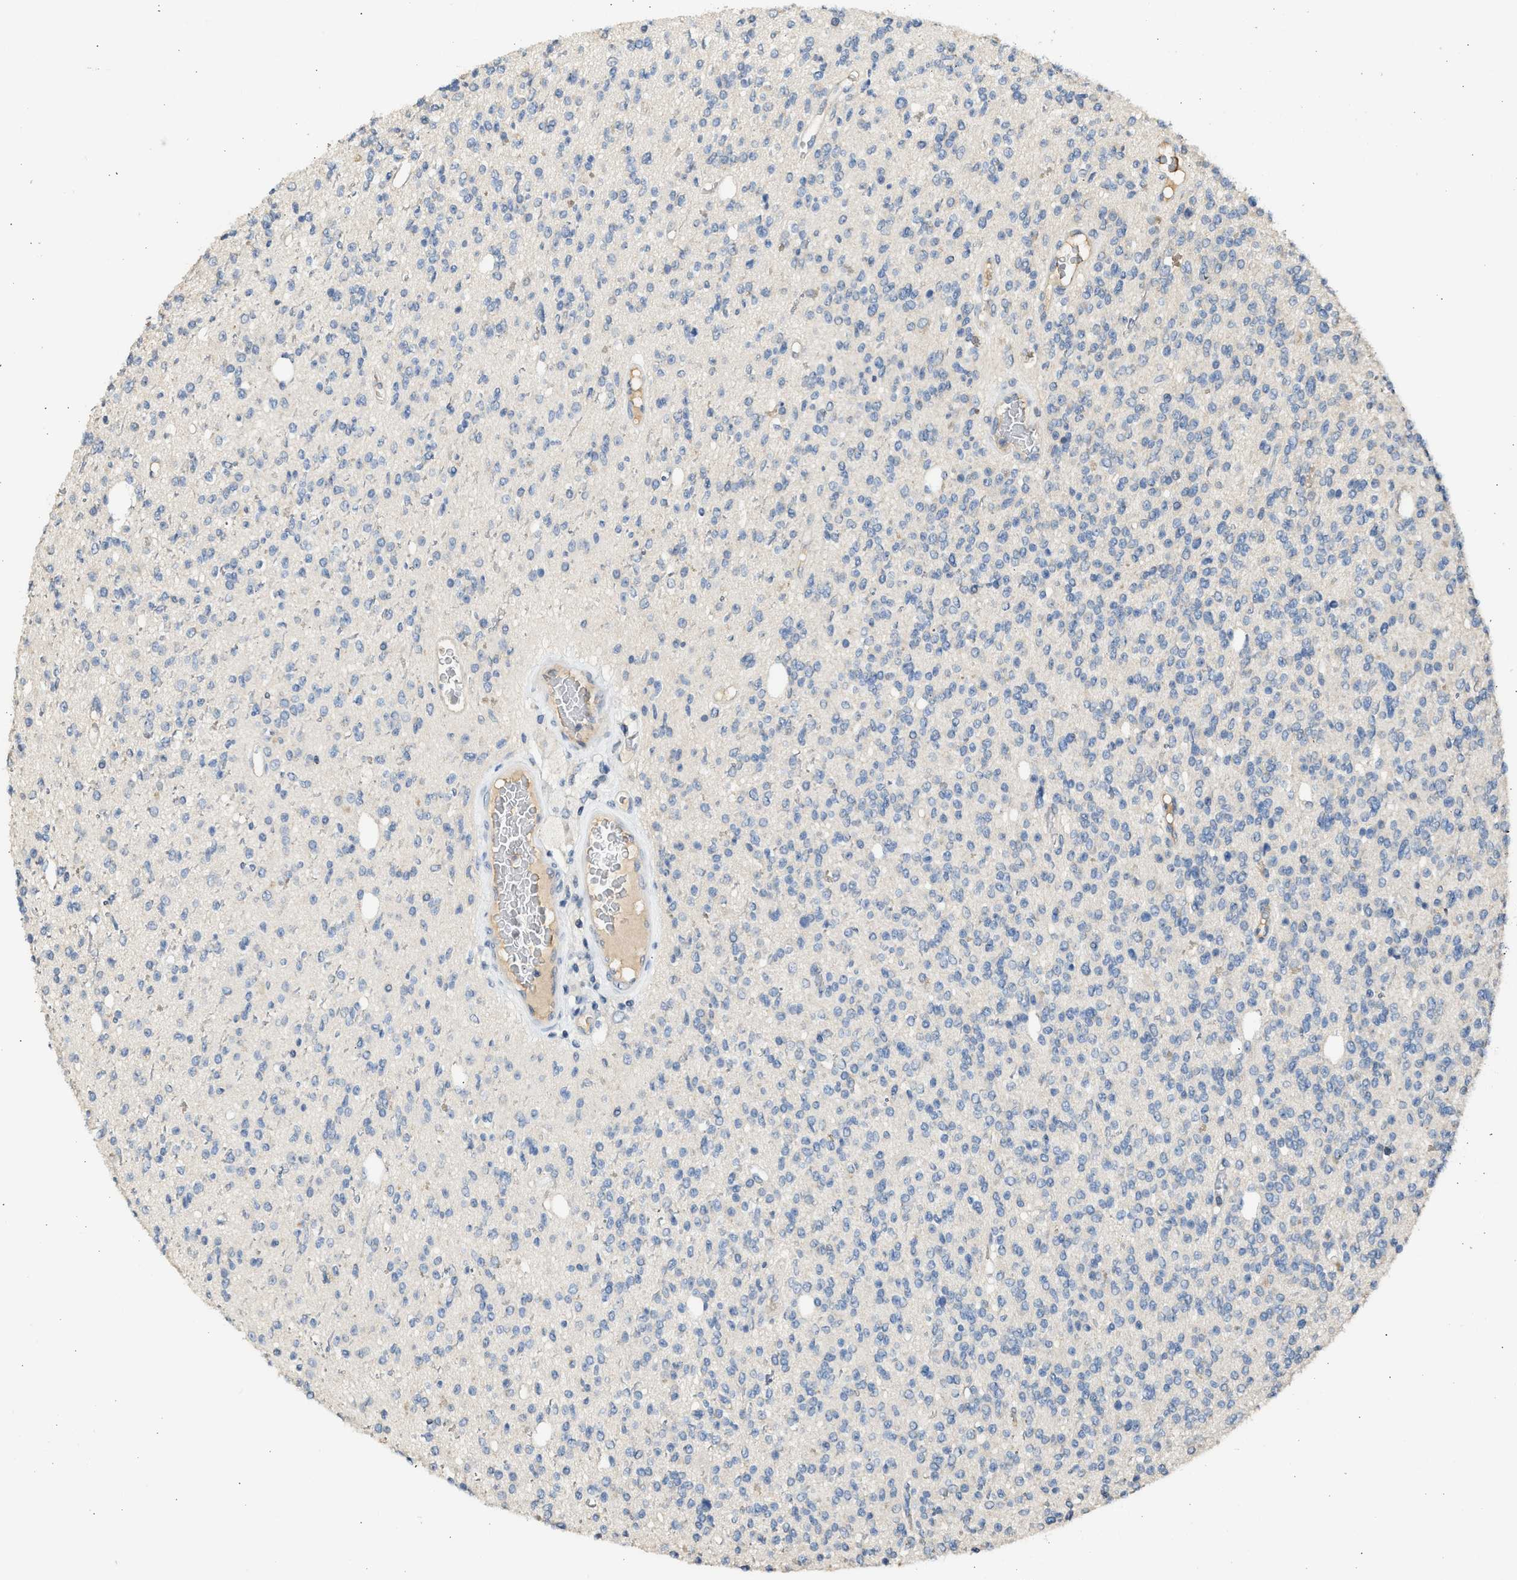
{"staining": {"intensity": "negative", "quantity": "none", "location": "none"}, "tissue": "glioma", "cell_type": "Tumor cells", "image_type": "cancer", "snomed": [{"axis": "morphology", "description": "Glioma, malignant, High grade"}, {"axis": "topography", "description": "Brain"}], "caption": "IHC photomicrograph of human glioma stained for a protein (brown), which demonstrates no expression in tumor cells.", "gene": "SULT2A1", "patient": {"sex": "male", "age": 34}}